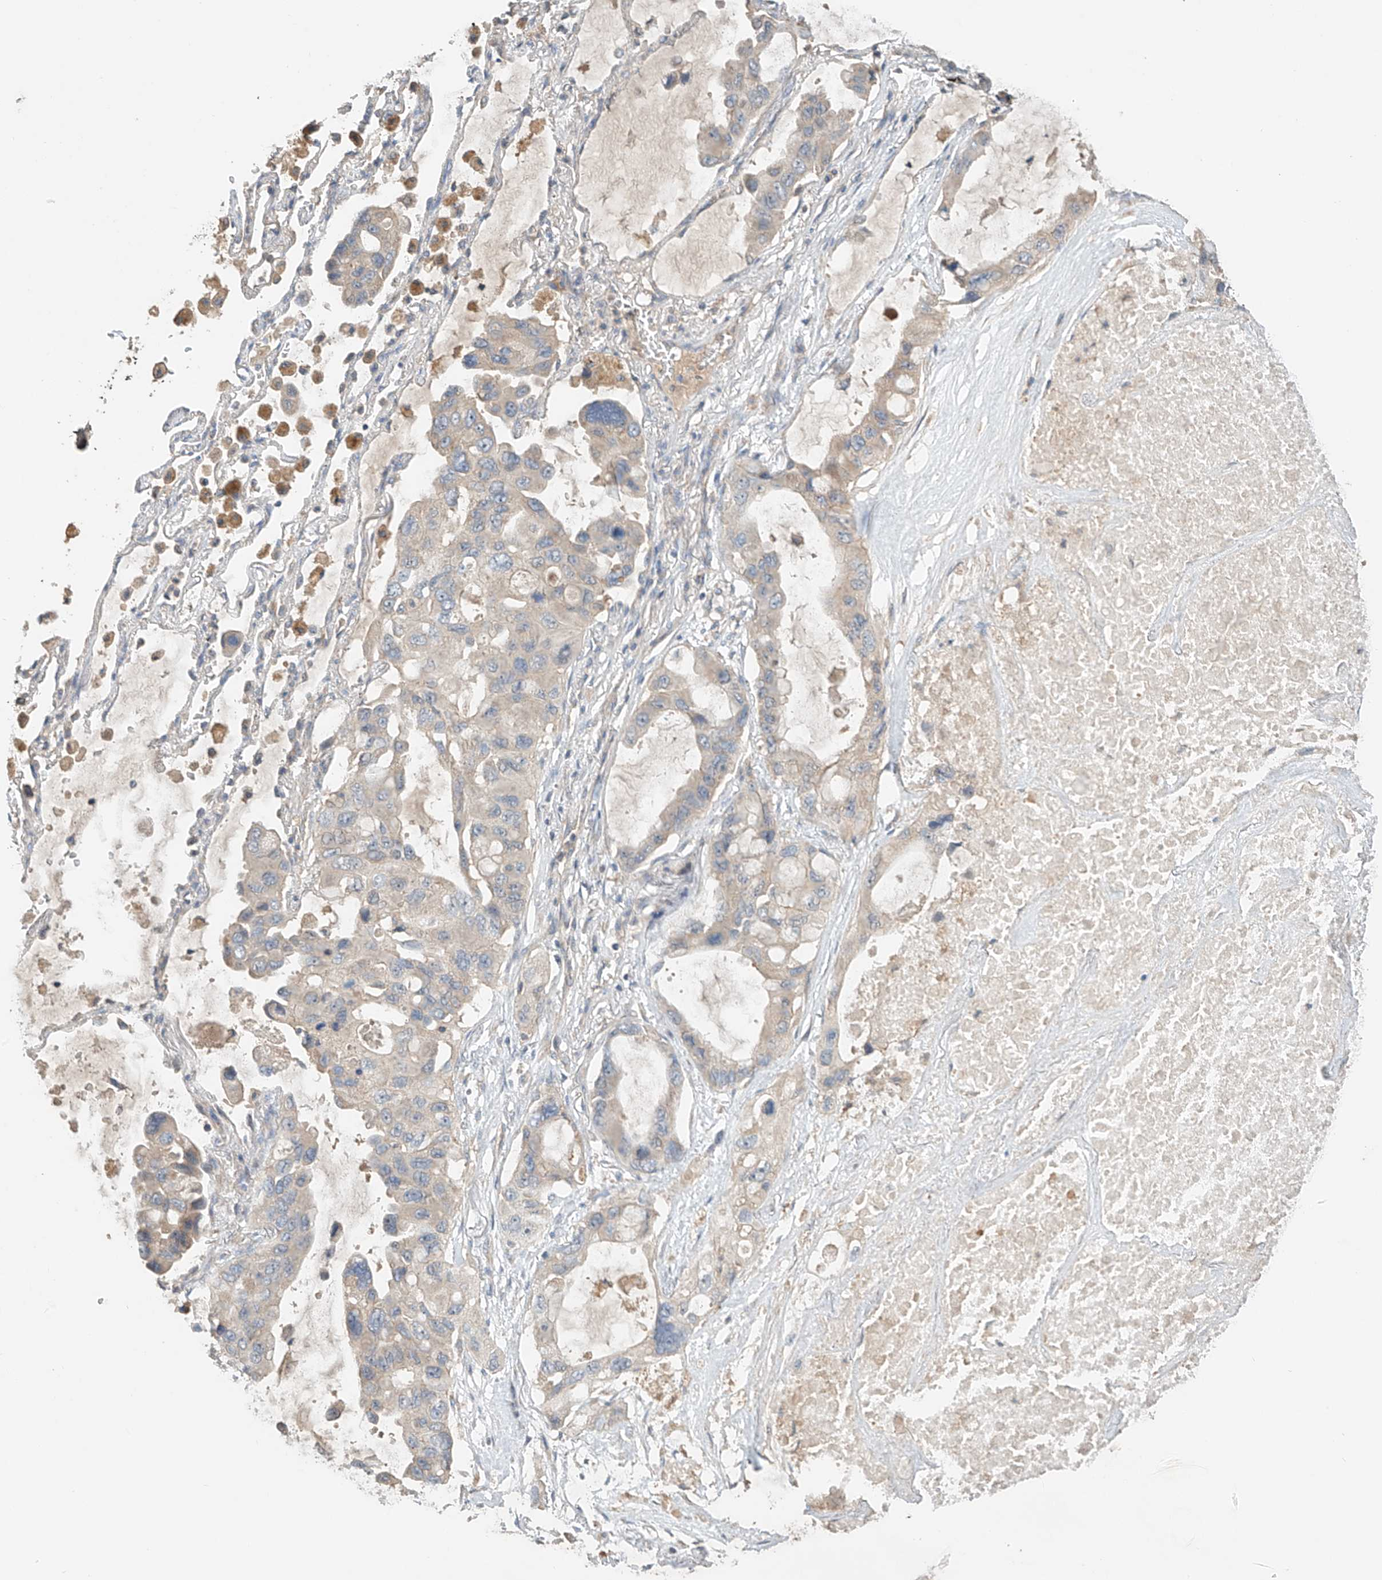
{"staining": {"intensity": "negative", "quantity": "none", "location": "none"}, "tissue": "lung cancer", "cell_type": "Tumor cells", "image_type": "cancer", "snomed": [{"axis": "morphology", "description": "Squamous cell carcinoma, NOS"}, {"axis": "topography", "description": "Lung"}], "caption": "Micrograph shows no significant protein positivity in tumor cells of lung cancer.", "gene": "GNB1L", "patient": {"sex": "female", "age": 73}}